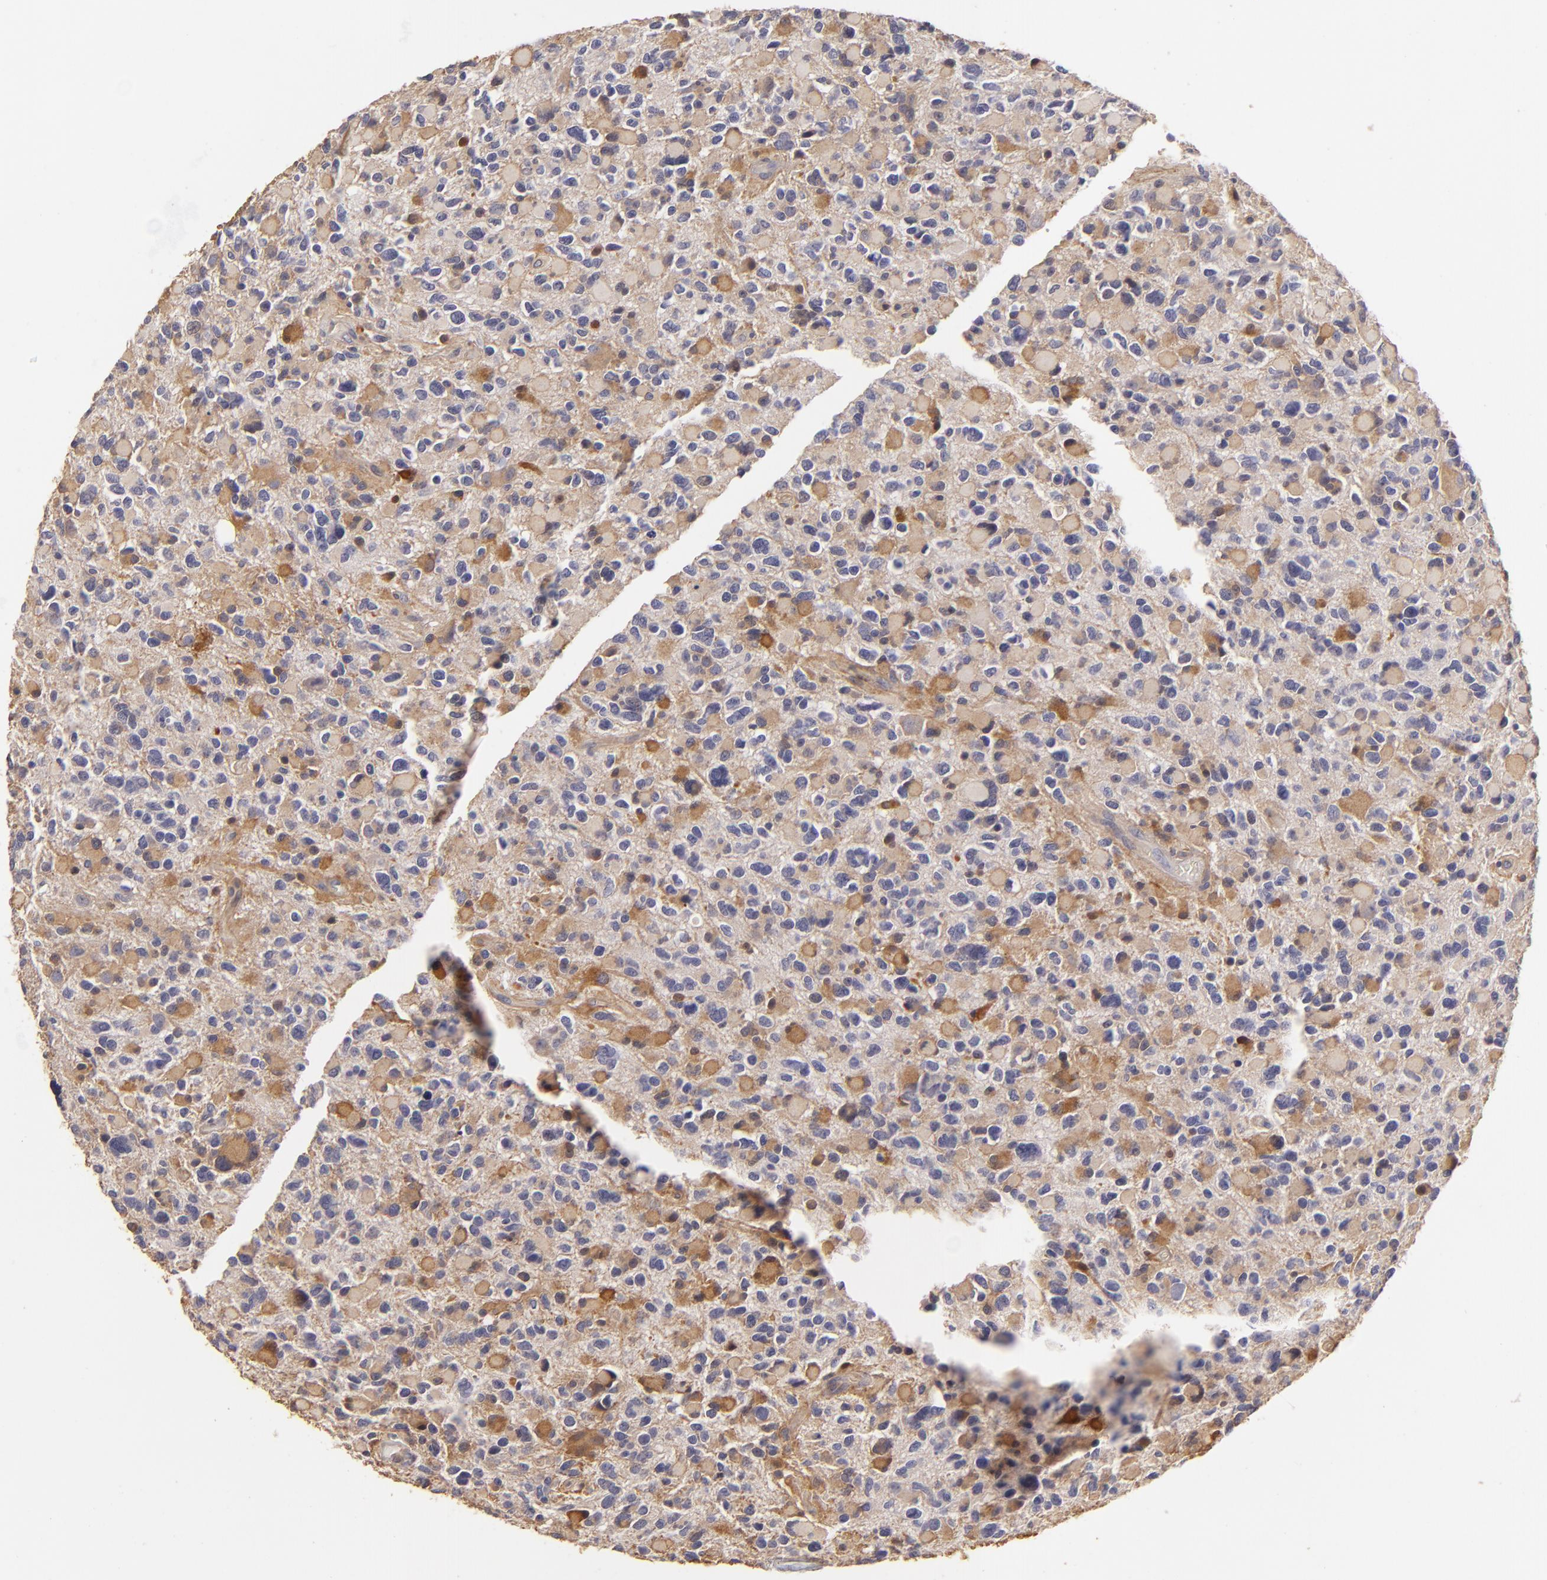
{"staining": {"intensity": "negative", "quantity": "none", "location": "none"}, "tissue": "glioma", "cell_type": "Tumor cells", "image_type": "cancer", "snomed": [{"axis": "morphology", "description": "Glioma, malignant, High grade"}, {"axis": "topography", "description": "Brain"}], "caption": "An immunohistochemistry image of glioma is shown. There is no staining in tumor cells of glioma. Nuclei are stained in blue.", "gene": "HSPB6", "patient": {"sex": "female", "age": 37}}